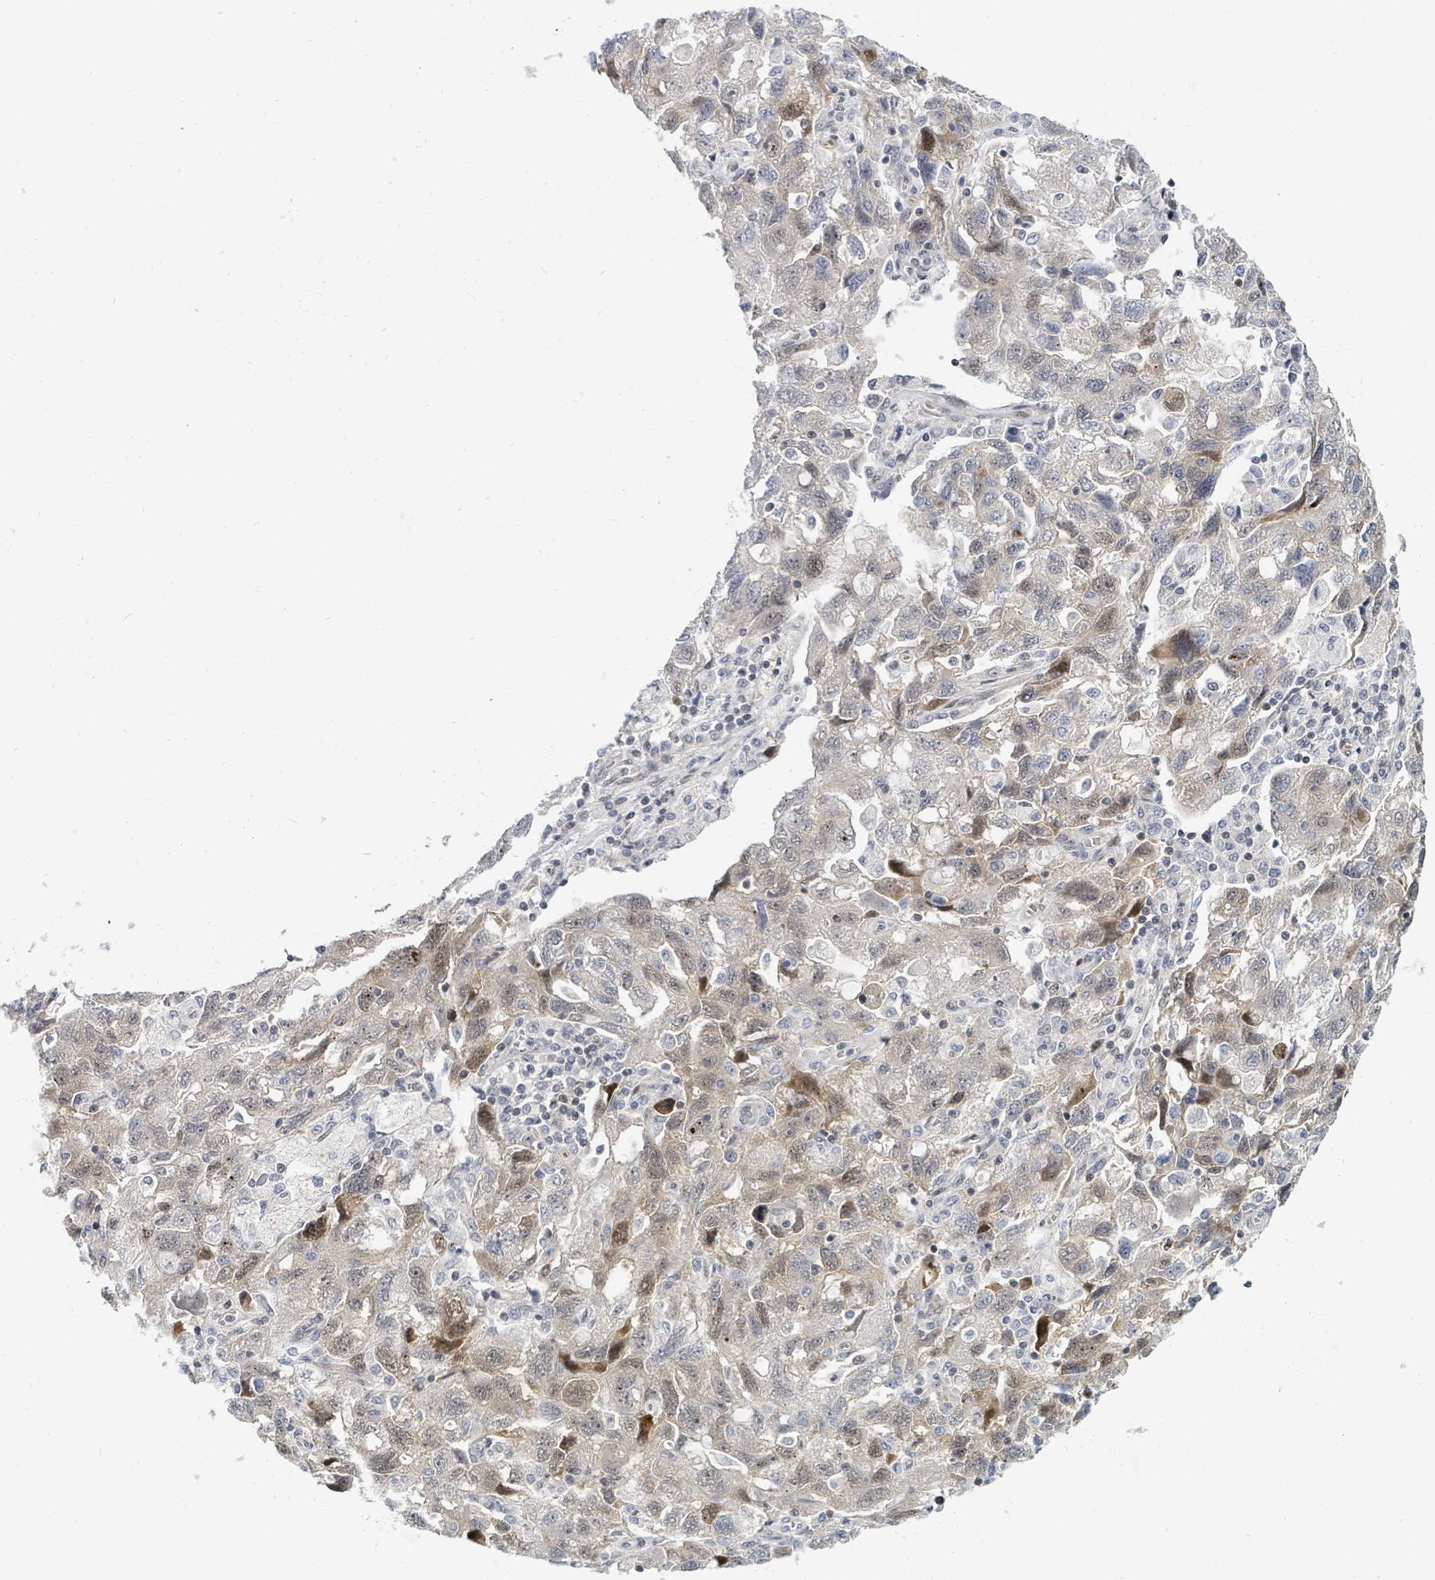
{"staining": {"intensity": "moderate", "quantity": "25%-75%", "location": "cytoplasmic/membranous,nuclear"}, "tissue": "ovarian cancer", "cell_type": "Tumor cells", "image_type": "cancer", "snomed": [{"axis": "morphology", "description": "Carcinoma, NOS"}, {"axis": "morphology", "description": "Cystadenocarcinoma, serous, NOS"}, {"axis": "topography", "description": "Ovary"}], "caption": "The image demonstrates a brown stain indicating the presence of a protein in the cytoplasmic/membranous and nuclear of tumor cells in ovarian serous cystadenocarcinoma.", "gene": "SUMO4", "patient": {"sex": "female", "age": 69}}